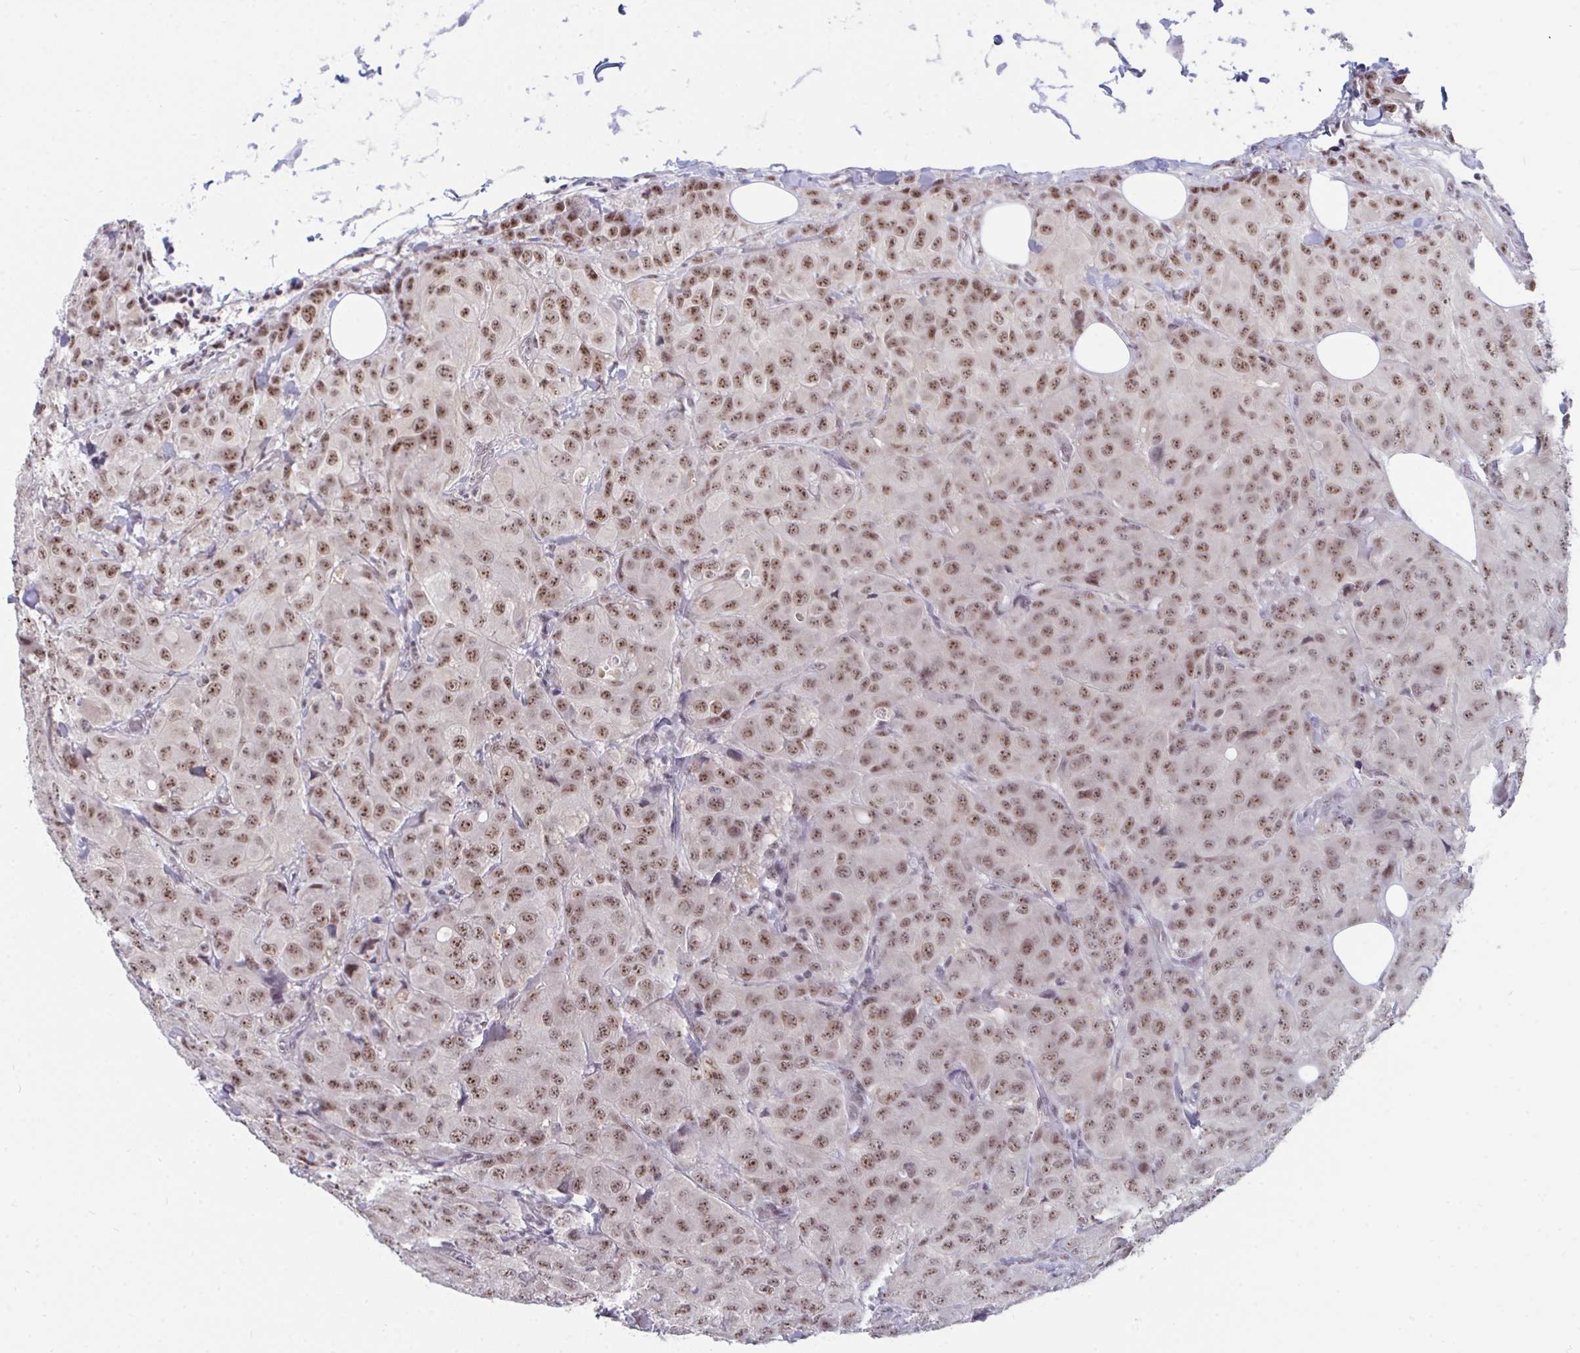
{"staining": {"intensity": "moderate", "quantity": ">75%", "location": "nuclear"}, "tissue": "breast cancer", "cell_type": "Tumor cells", "image_type": "cancer", "snomed": [{"axis": "morphology", "description": "Duct carcinoma"}, {"axis": "topography", "description": "Breast"}], "caption": "Tumor cells exhibit medium levels of moderate nuclear expression in about >75% of cells in human breast cancer. (Stains: DAB (3,3'-diaminobenzidine) in brown, nuclei in blue, Microscopy: brightfield microscopy at high magnification).", "gene": "PRR14", "patient": {"sex": "female", "age": 43}}